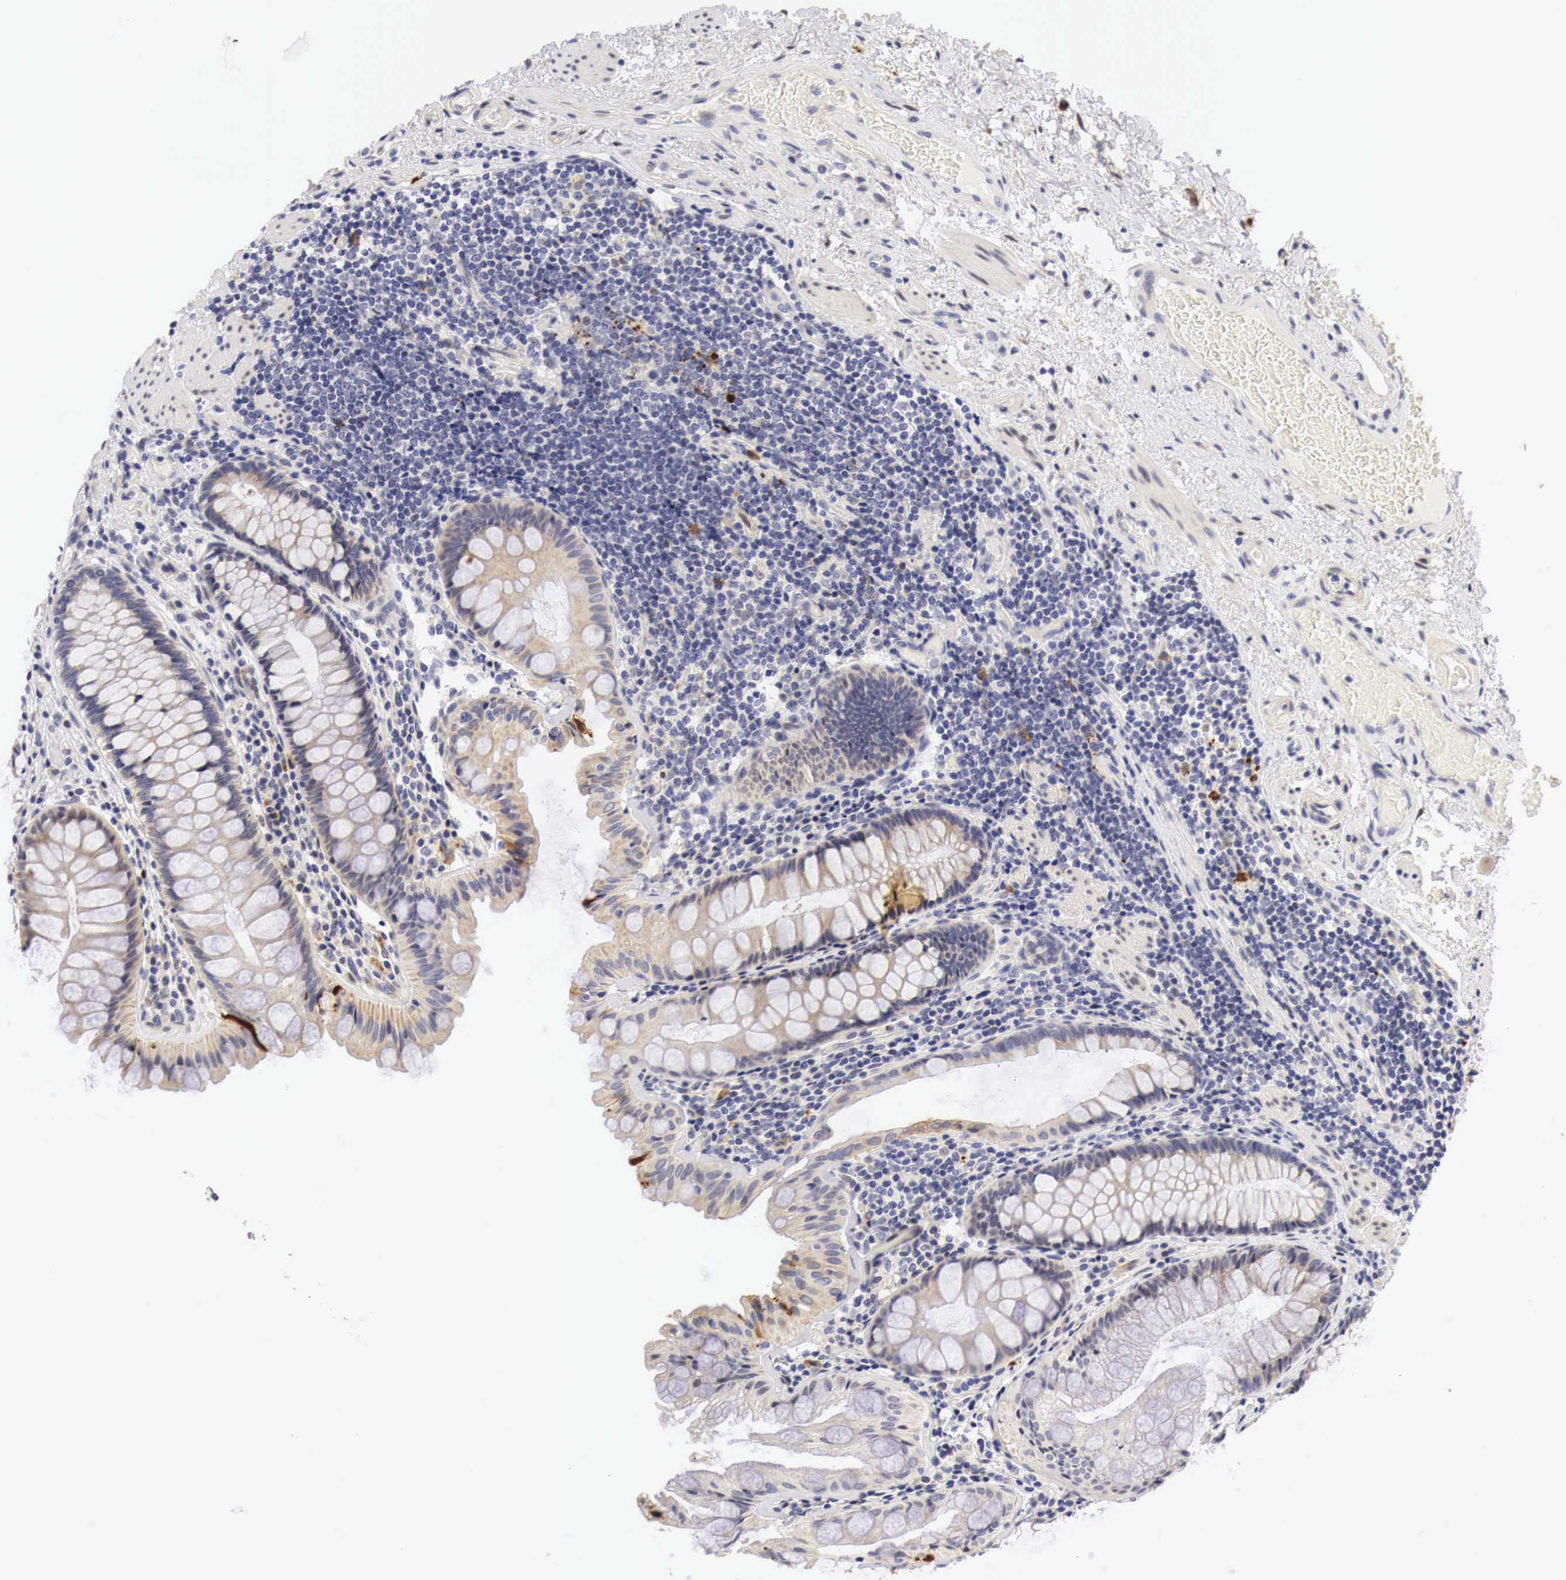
{"staining": {"intensity": "strong", "quantity": "<25%", "location": "cytoplasmic/membranous"}, "tissue": "rectum", "cell_type": "Glandular cells", "image_type": "normal", "snomed": [{"axis": "morphology", "description": "Normal tissue, NOS"}, {"axis": "topography", "description": "Rectum"}], "caption": "Immunohistochemistry (IHC) of benign human rectum exhibits medium levels of strong cytoplasmic/membranous staining in about <25% of glandular cells.", "gene": "CASP3", "patient": {"sex": "male", "age": 77}}